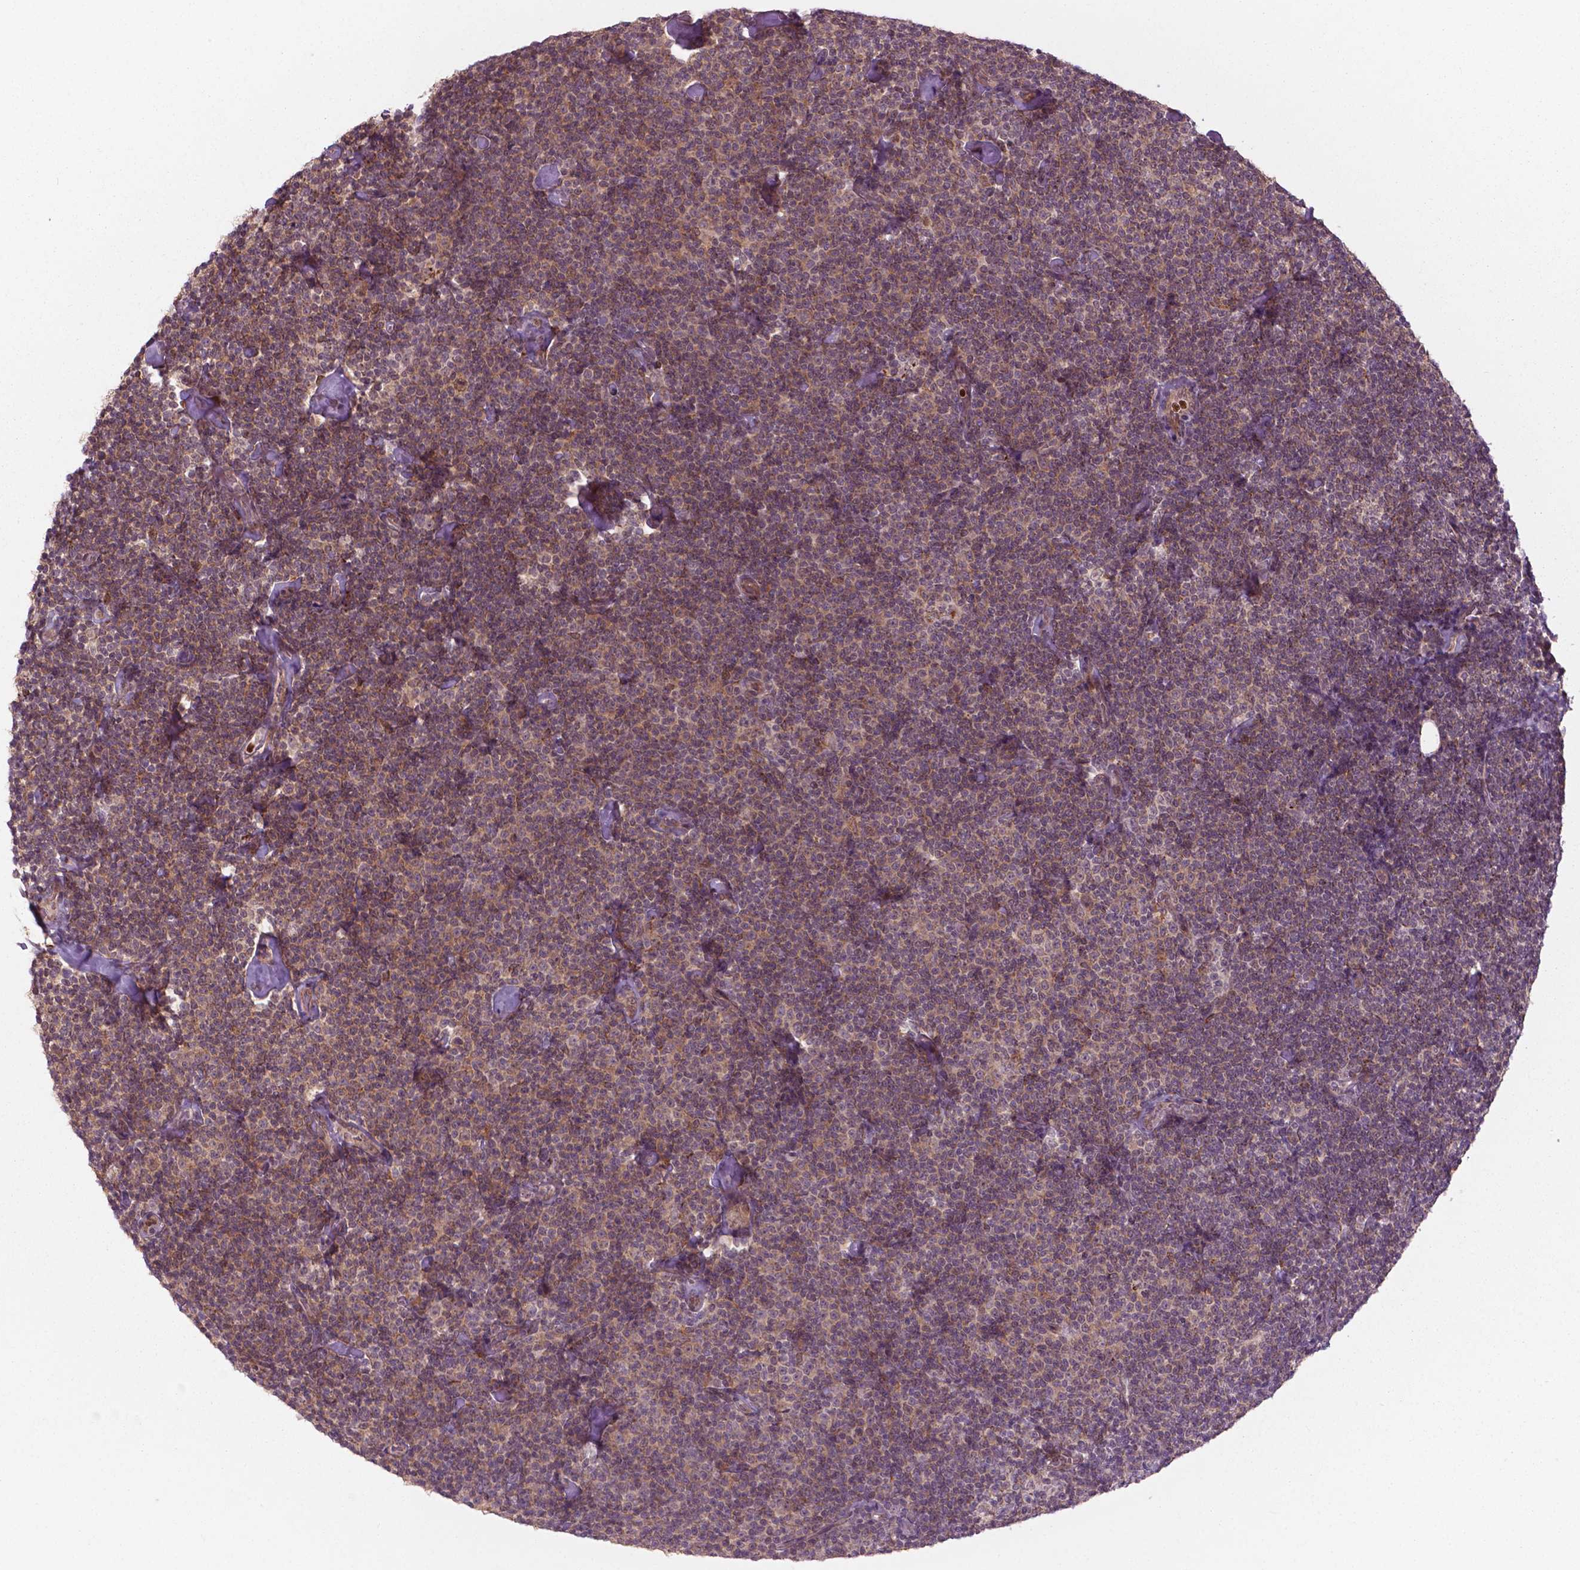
{"staining": {"intensity": "weak", "quantity": "25%-75%", "location": "cytoplasmic/membranous"}, "tissue": "lymphoma", "cell_type": "Tumor cells", "image_type": "cancer", "snomed": [{"axis": "morphology", "description": "Malignant lymphoma, non-Hodgkin's type, Low grade"}, {"axis": "topography", "description": "Lymph node"}], "caption": "Protein staining of low-grade malignant lymphoma, non-Hodgkin's type tissue demonstrates weak cytoplasmic/membranous positivity in about 25%-75% of tumor cells. Immunohistochemistry stains the protein of interest in brown and the nuclei are stained blue.", "gene": "NFAT5", "patient": {"sex": "male", "age": 81}}